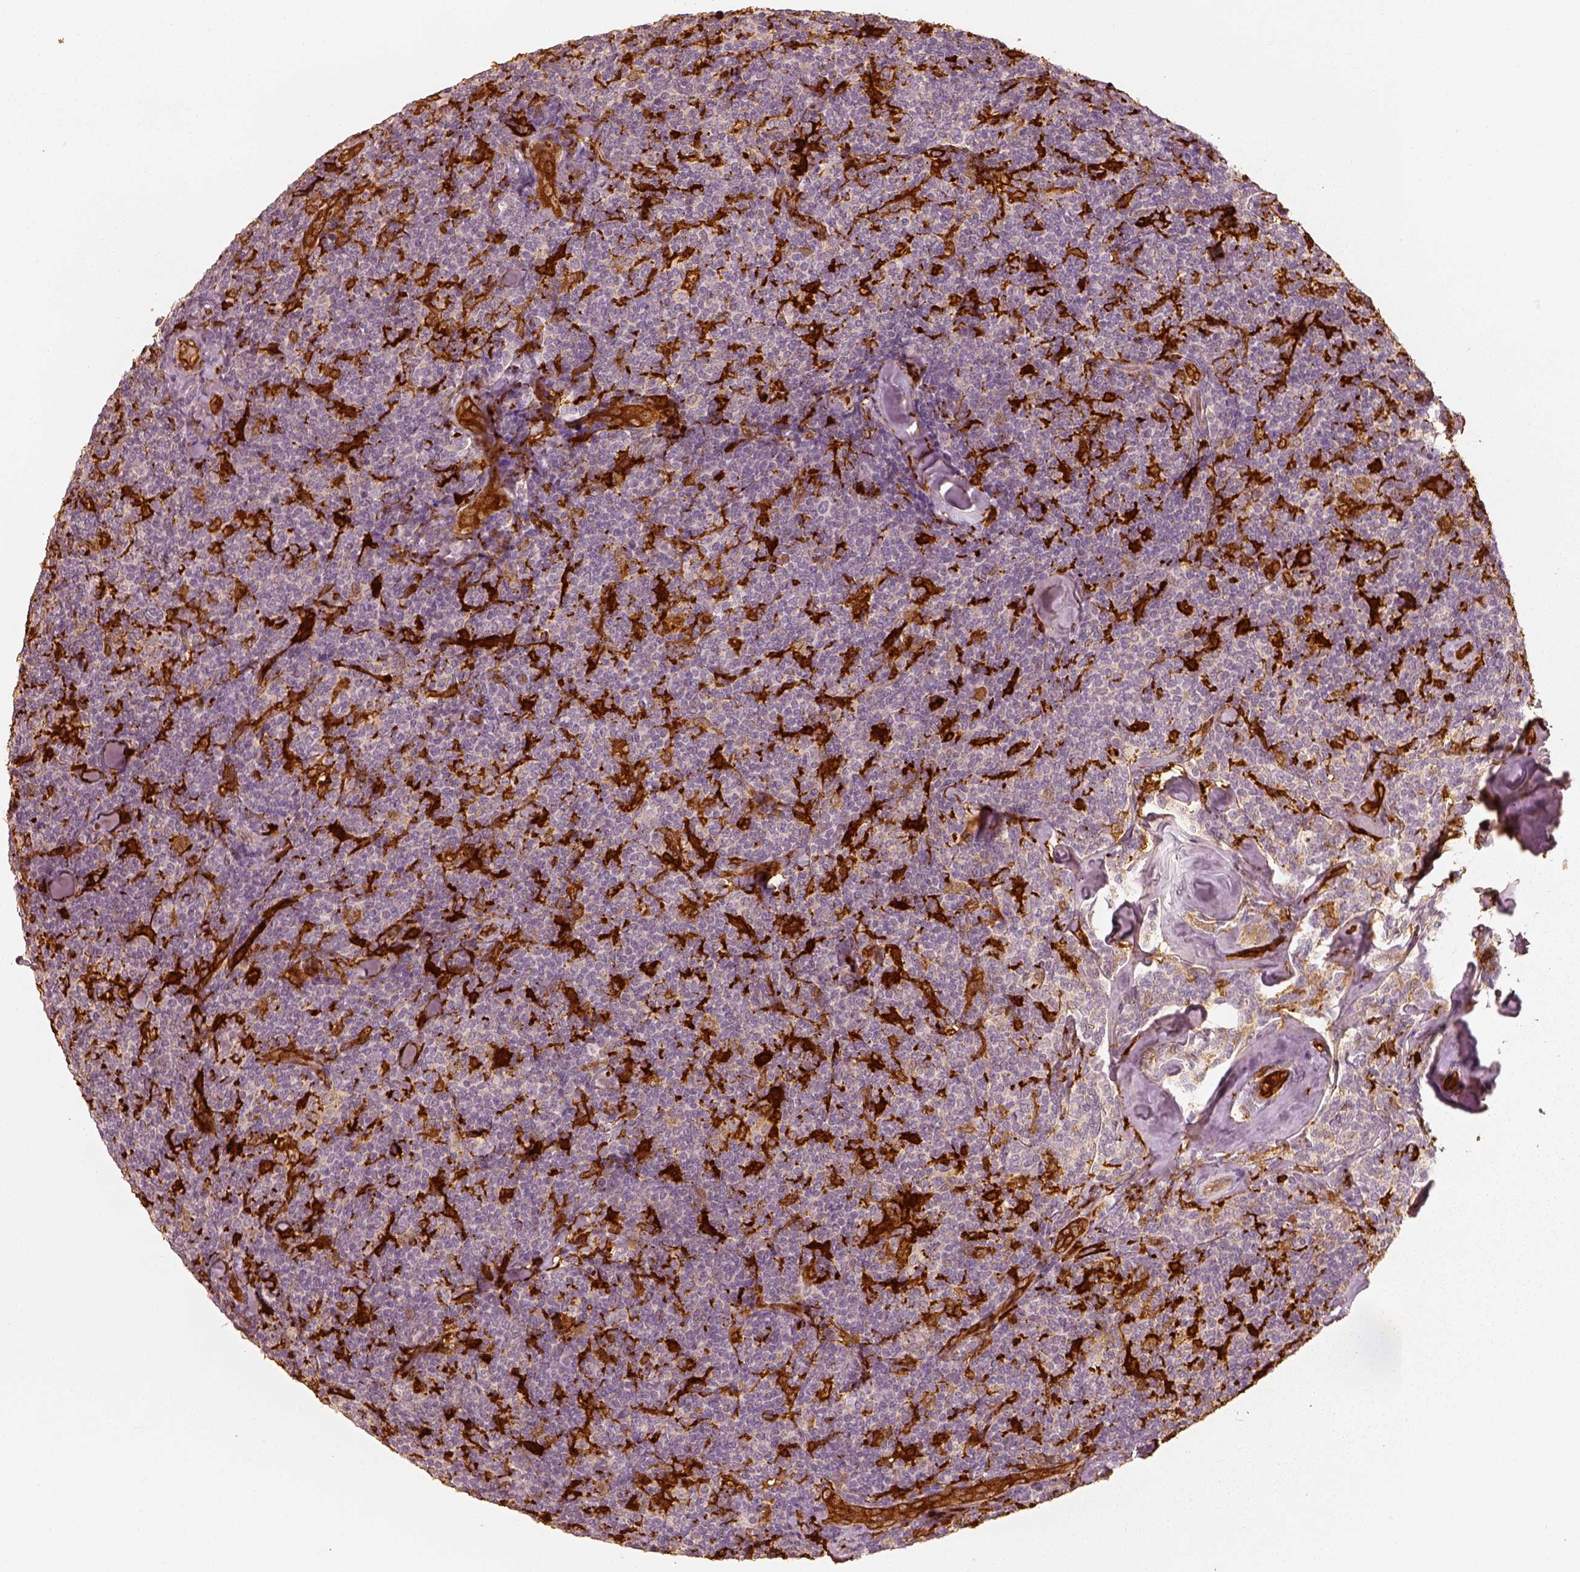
{"staining": {"intensity": "negative", "quantity": "none", "location": "none"}, "tissue": "lymphoma", "cell_type": "Tumor cells", "image_type": "cancer", "snomed": [{"axis": "morphology", "description": "Malignant lymphoma, non-Hodgkin's type, Low grade"}, {"axis": "topography", "description": "Lymph node"}], "caption": "Lymphoma was stained to show a protein in brown. There is no significant staining in tumor cells.", "gene": "FSCN1", "patient": {"sex": "female", "age": 56}}